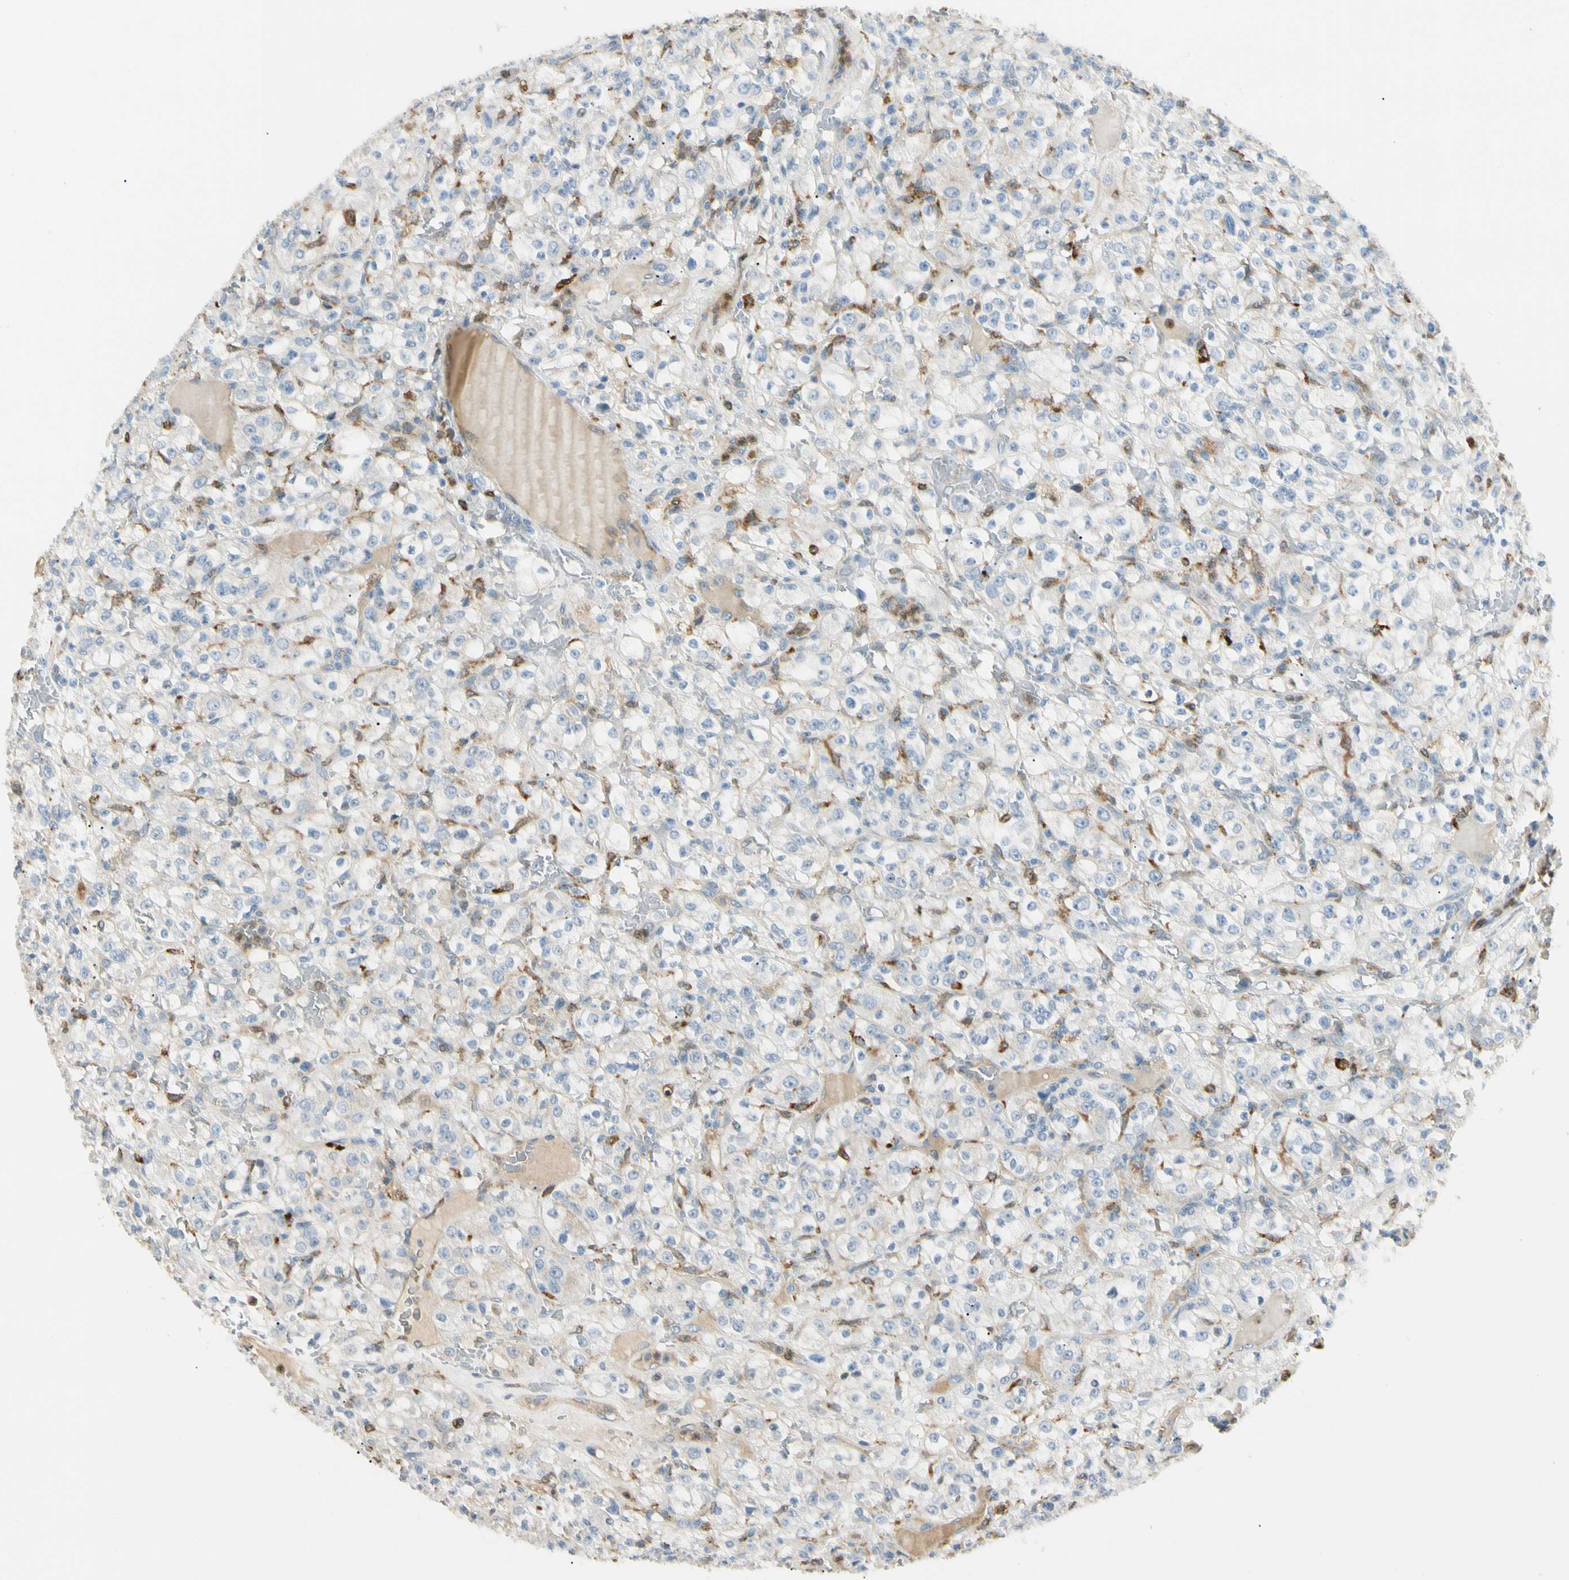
{"staining": {"intensity": "negative", "quantity": "none", "location": "none"}, "tissue": "renal cancer", "cell_type": "Tumor cells", "image_type": "cancer", "snomed": [{"axis": "morphology", "description": "Normal tissue, NOS"}, {"axis": "morphology", "description": "Adenocarcinoma, NOS"}, {"axis": "topography", "description": "Kidney"}], "caption": "IHC micrograph of neoplastic tissue: human adenocarcinoma (renal) stained with DAB (3,3'-diaminobenzidine) shows no significant protein expression in tumor cells. (IHC, brightfield microscopy, high magnification).", "gene": "LPCAT2", "patient": {"sex": "female", "age": 72}}